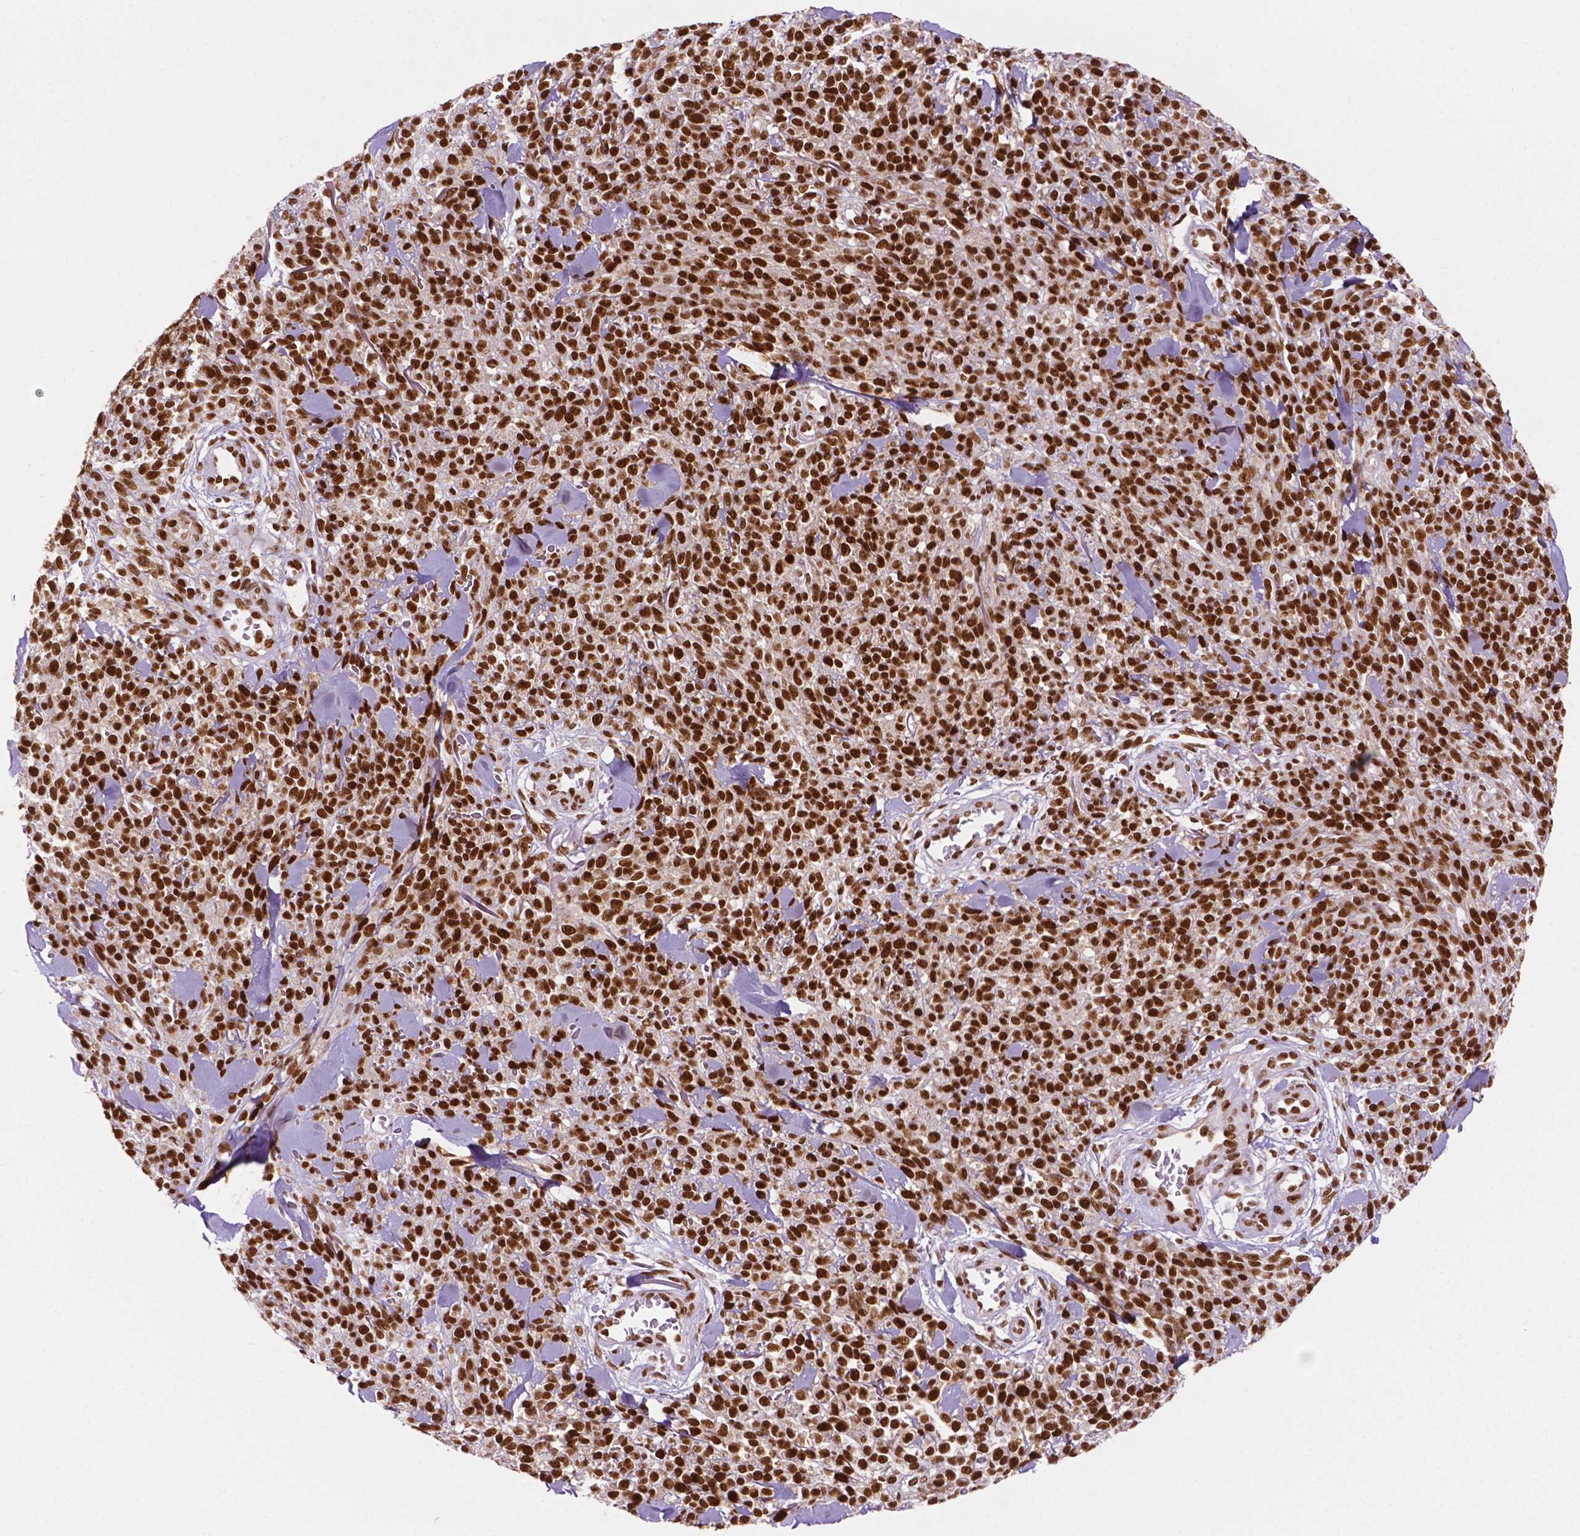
{"staining": {"intensity": "strong", "quantity": "25%-75%", "location": "nuclear"}, "tissue": "melanoma", "cell_type": "Tumor cells", "image_type": "cancer", "snomed": [{"axis": "morphology", "description": "Malignant melanoma, NOS"}, {"axis": "topography", "description": "Skin"}, {"axis": "topography", "description": "Skin of trunk"}], "caption": "Human malignant melanoma stained for a protein (brown) shows strong nuclear positive staining in approximately 25%-75% of tumor cells.", "gene": "MLH1", "patient": {"sex": "male", "age": 74}}